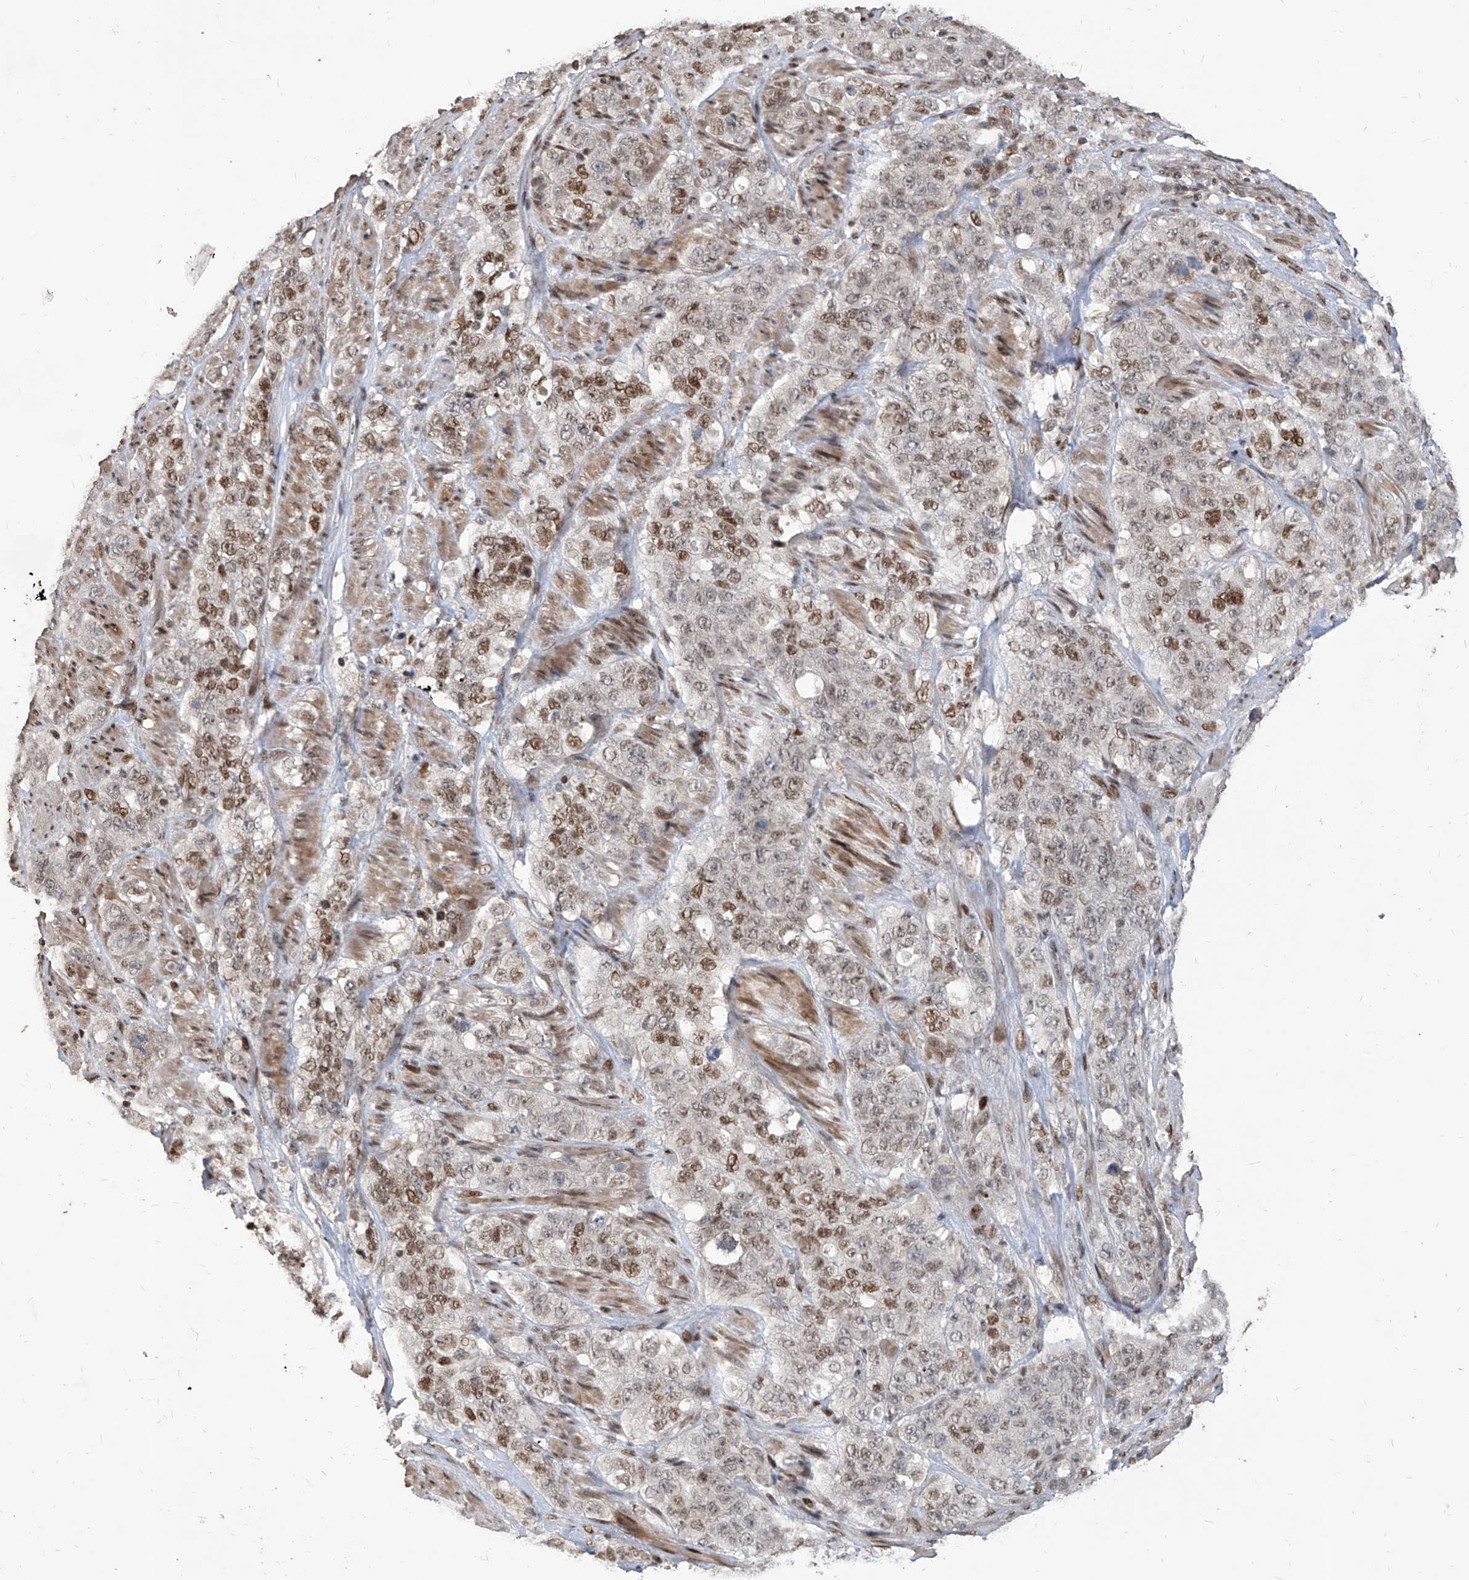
{"staining": {"intensity": "moderate", "quantity": ">75%", "location": "nuclear"}, "tissue": "stomach cancer", "cell_type": "Tumor cells", "image_type": "cancer", "snomed": [{"axis": "morphology", "description": "Adenocarcinoma, NOS"}, {"axis": "topography", "description": "Stomach"}], "caption": "A micrograph showing moderate nuclear expression in about >75% of tumor cells in stomach cancer, as visualized by brown immunohistochemical staining.", "gene": "IRF2", "patient": {"sex": "male", "age": 48}}